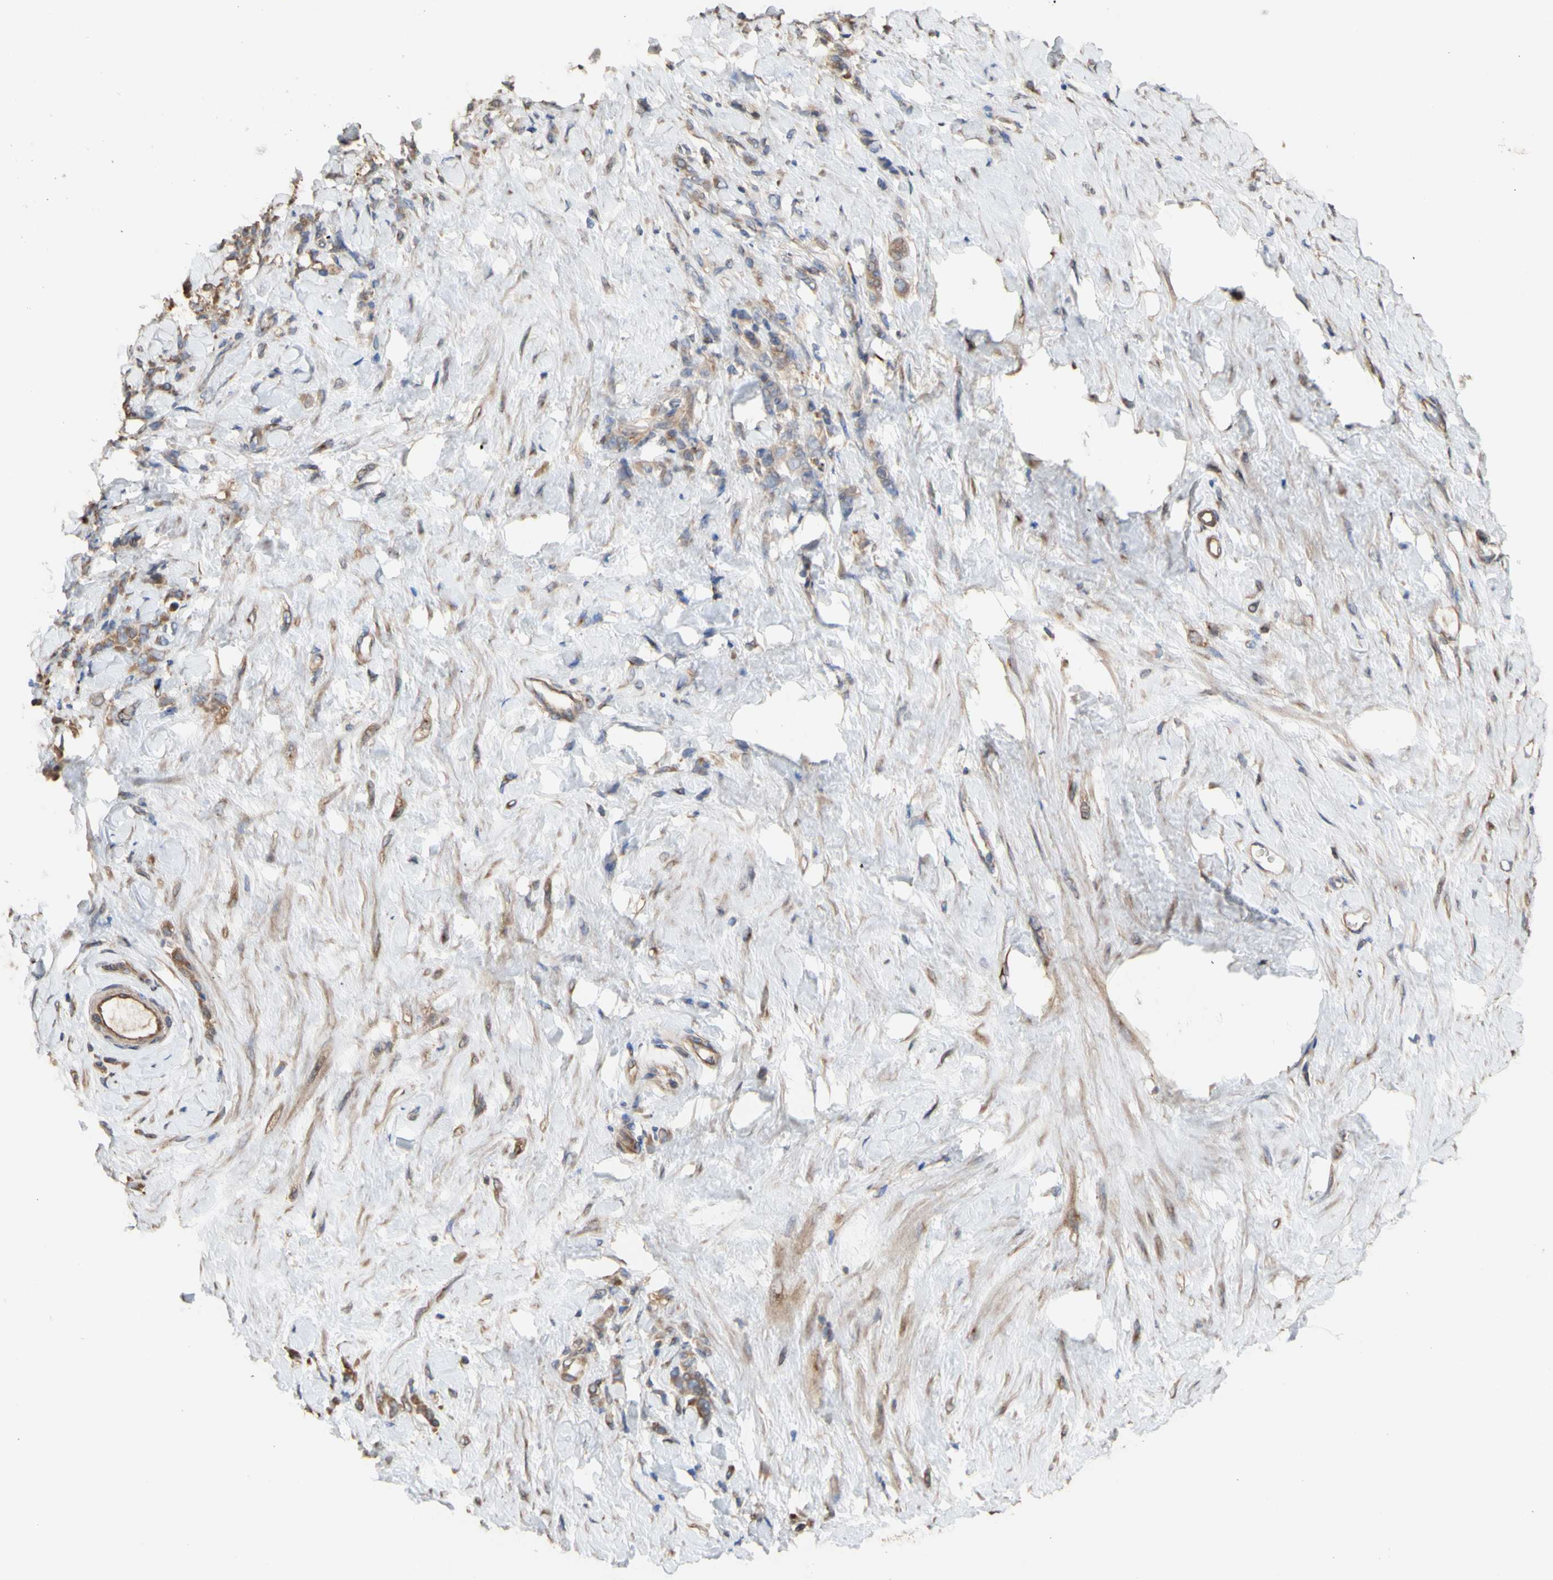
{"staining": {"intensity": "weak", "quantity": ">75%", "location": "cytoplasmic/membranous"}, "tissue": "stomach cancer", "cell_type": "Tumor cells", "image_type": "cancer", "snomed": [{"axis": "morphology", "description": "Adenocarcinoma, NOS"}, {"axis": "topography", "description": "Stomach"}], "caption": "Weak cytoplasmic/membranous staining is appreciated in approximately >75% of tumor cells in adenocarcinoma (stomach).", "gene": "NECTIN3", "patient": {"sex": "male", "age": 82}}